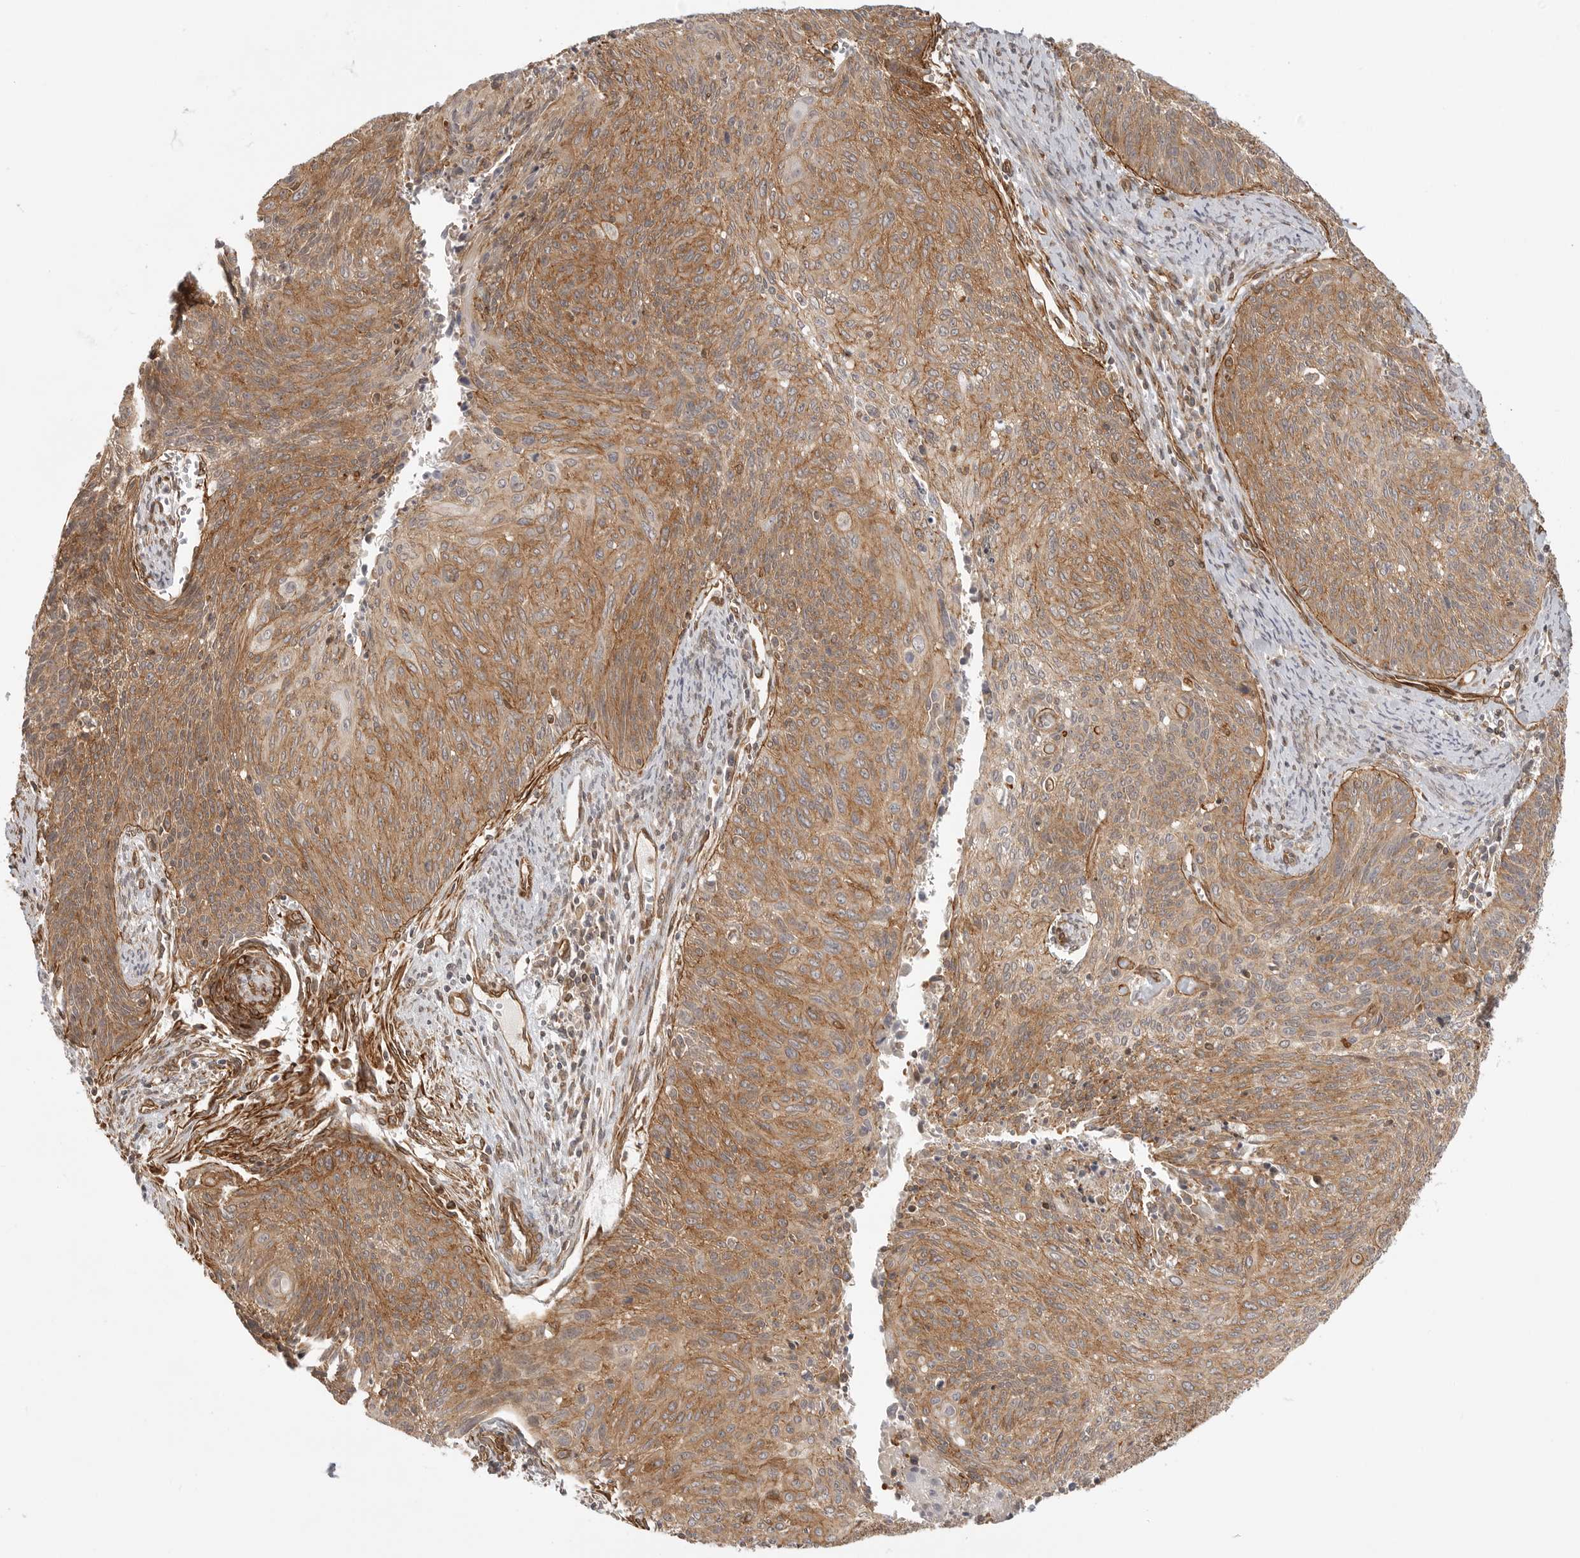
{"staining": {"intensity": "moderate", "quantity": ">75%", "location": "cytoplasmic/membranous"}, "tissue": "cervical cancer", "cell_type": "Tumor cells", "image_type": "cancer", "snomed": [{"axis": "morphology", "description": "Squamous cell carcinoma, NOS"}, {"axis": "topography", "description": "Cervix"}], "caption": "This image shows squamous cell carcinoma (cervical) stained with immunohistochemistry to label a protein in brown. The cytoplasmic/membranous of tumor cells show moderate positivity for the protein. Nuclei are counter-stained blue.", "gene": "ATOH7", "patient": {"sex": "female", "age": 55}}